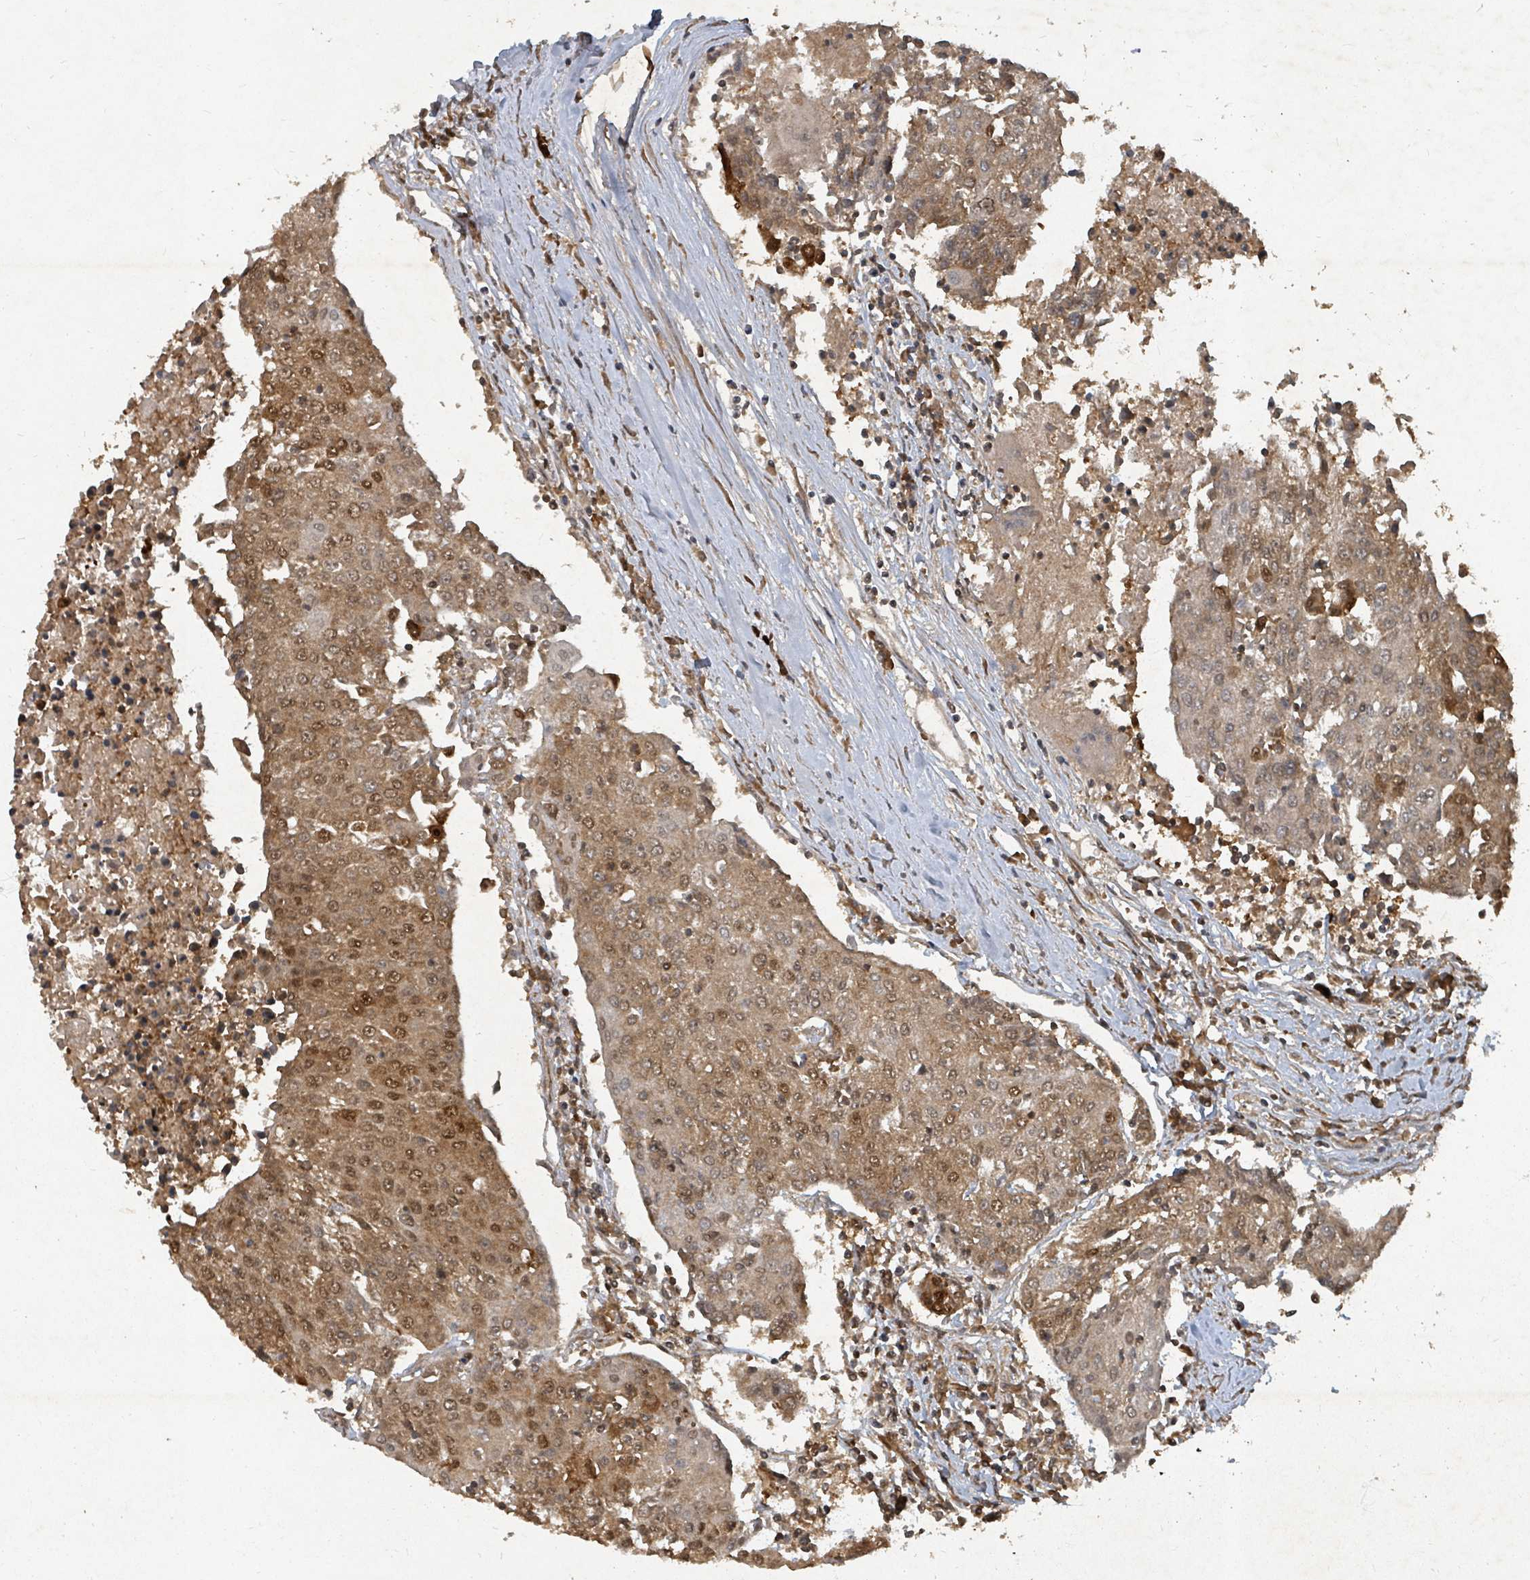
{"staining": {"intensity": "moderate", "quantity": ">75%", "location": "cytoplasmic/membranous,nuclear"}, "tissue": "urothelial cancer", "cell_type": "Tumor cells", "image_type": "cancer", "snomed": [{"axis": "morphology", "description": "Urothelial carcinoma, High grade"}, {"axis": "topography", "description": "Urinary bladder"}], "caption": "Tumor cells reveal moderate cytoplasmic/membranous and nuclear staining in approximately >75% of cells in urothelial cancer.", "gene": "KDM4E", "patient": {"sex": "female", "age": 85}}